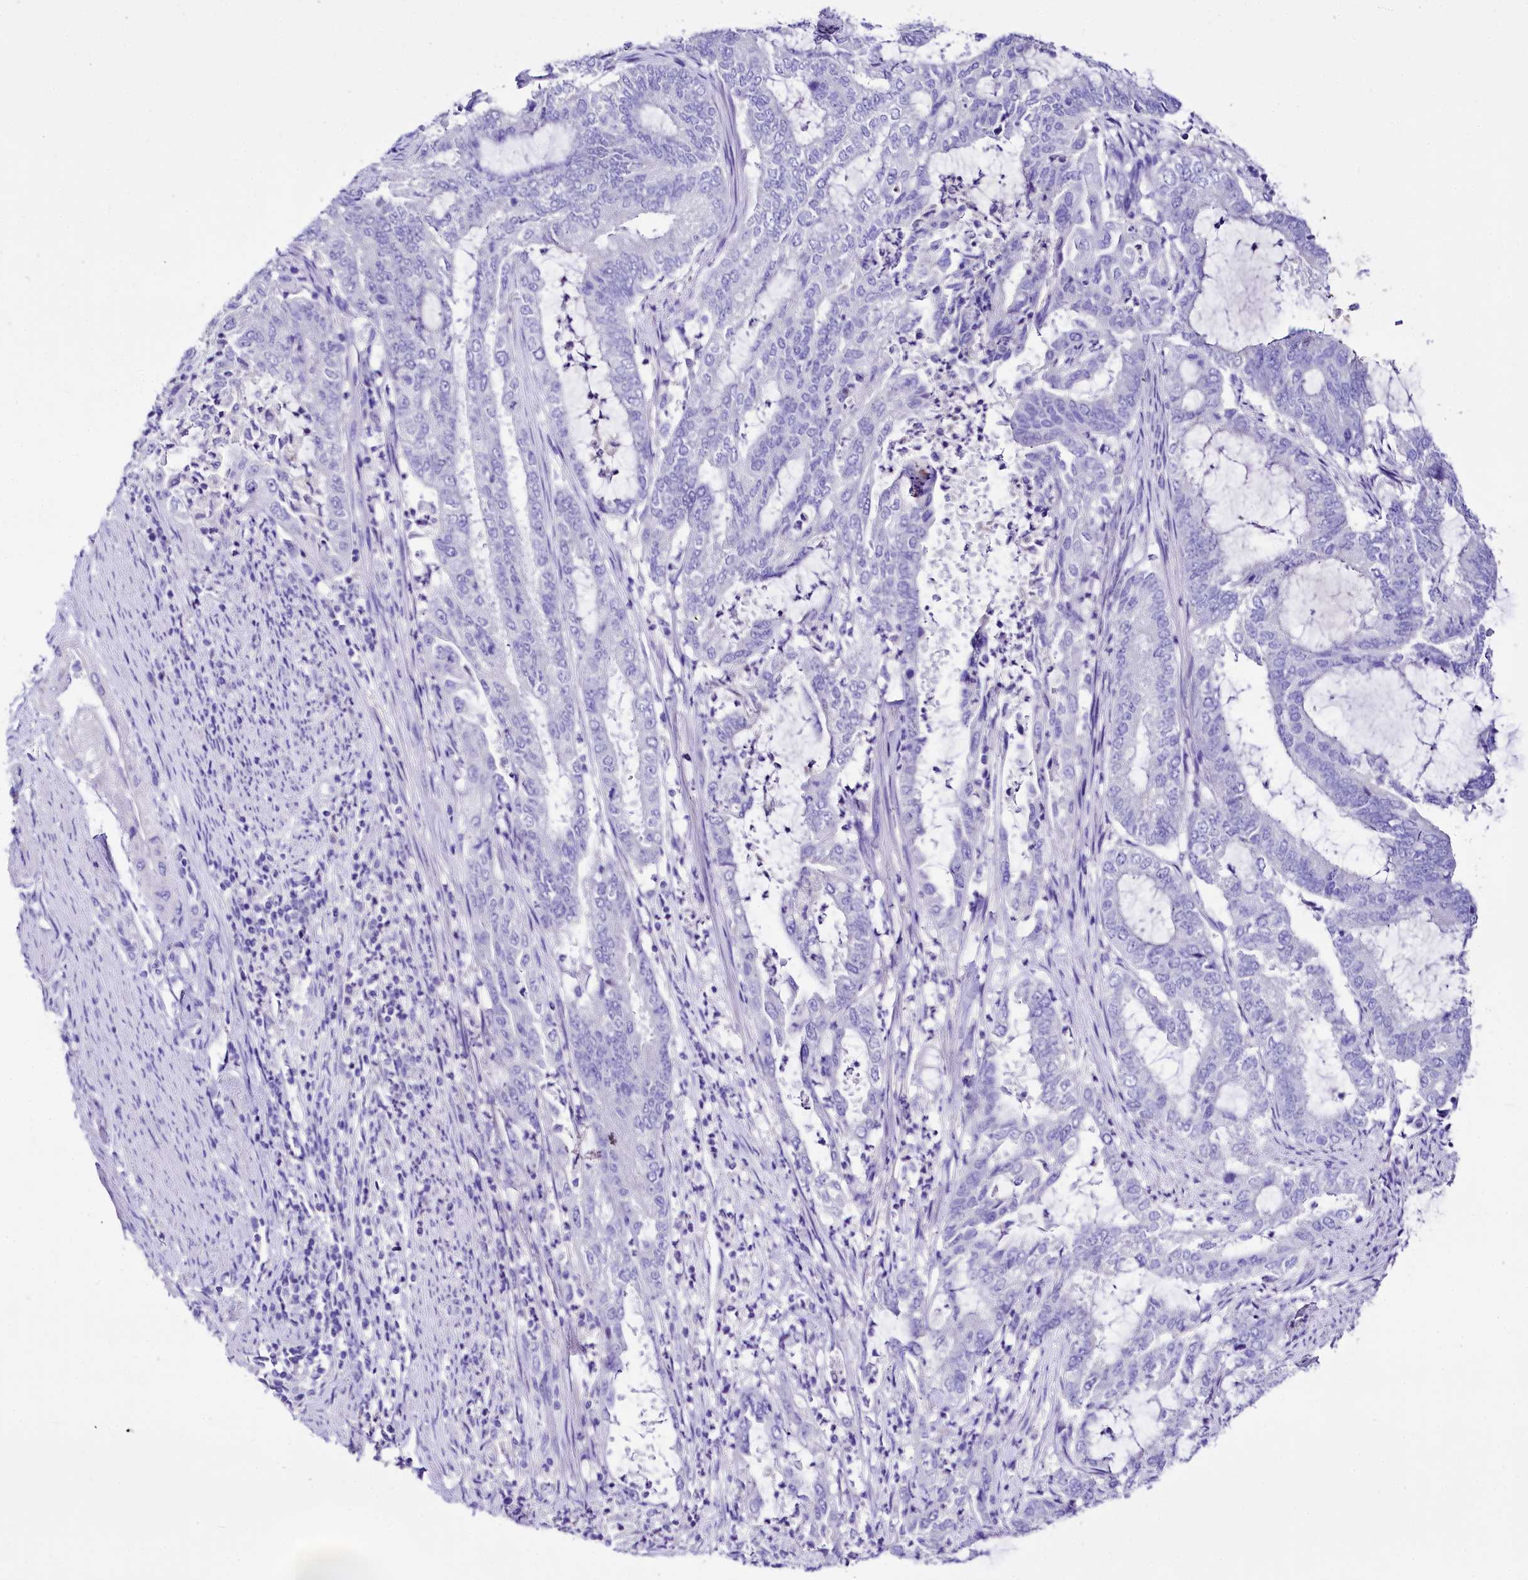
{"staining": {"intensity": "negative", "quantity": "none", "location": "none"}, "tissue": "endometrial cancer", "cell_type": "Tumor cells", "image_type": "cancer", "snomed": [{"axis": "morphology", "description": "Adenocarcinoma, NOS"}, {"axis": "topography", "description": "Endometrium"}], "caption": "Immunohistochemistry micrograph of neoplastic tissue: endometrial adenocarcinoma stained with DAB exhibits no significant protein expression in tumor cells.", "gene": "A2ML1", "patient": {"sex": "female", "age": 51}}